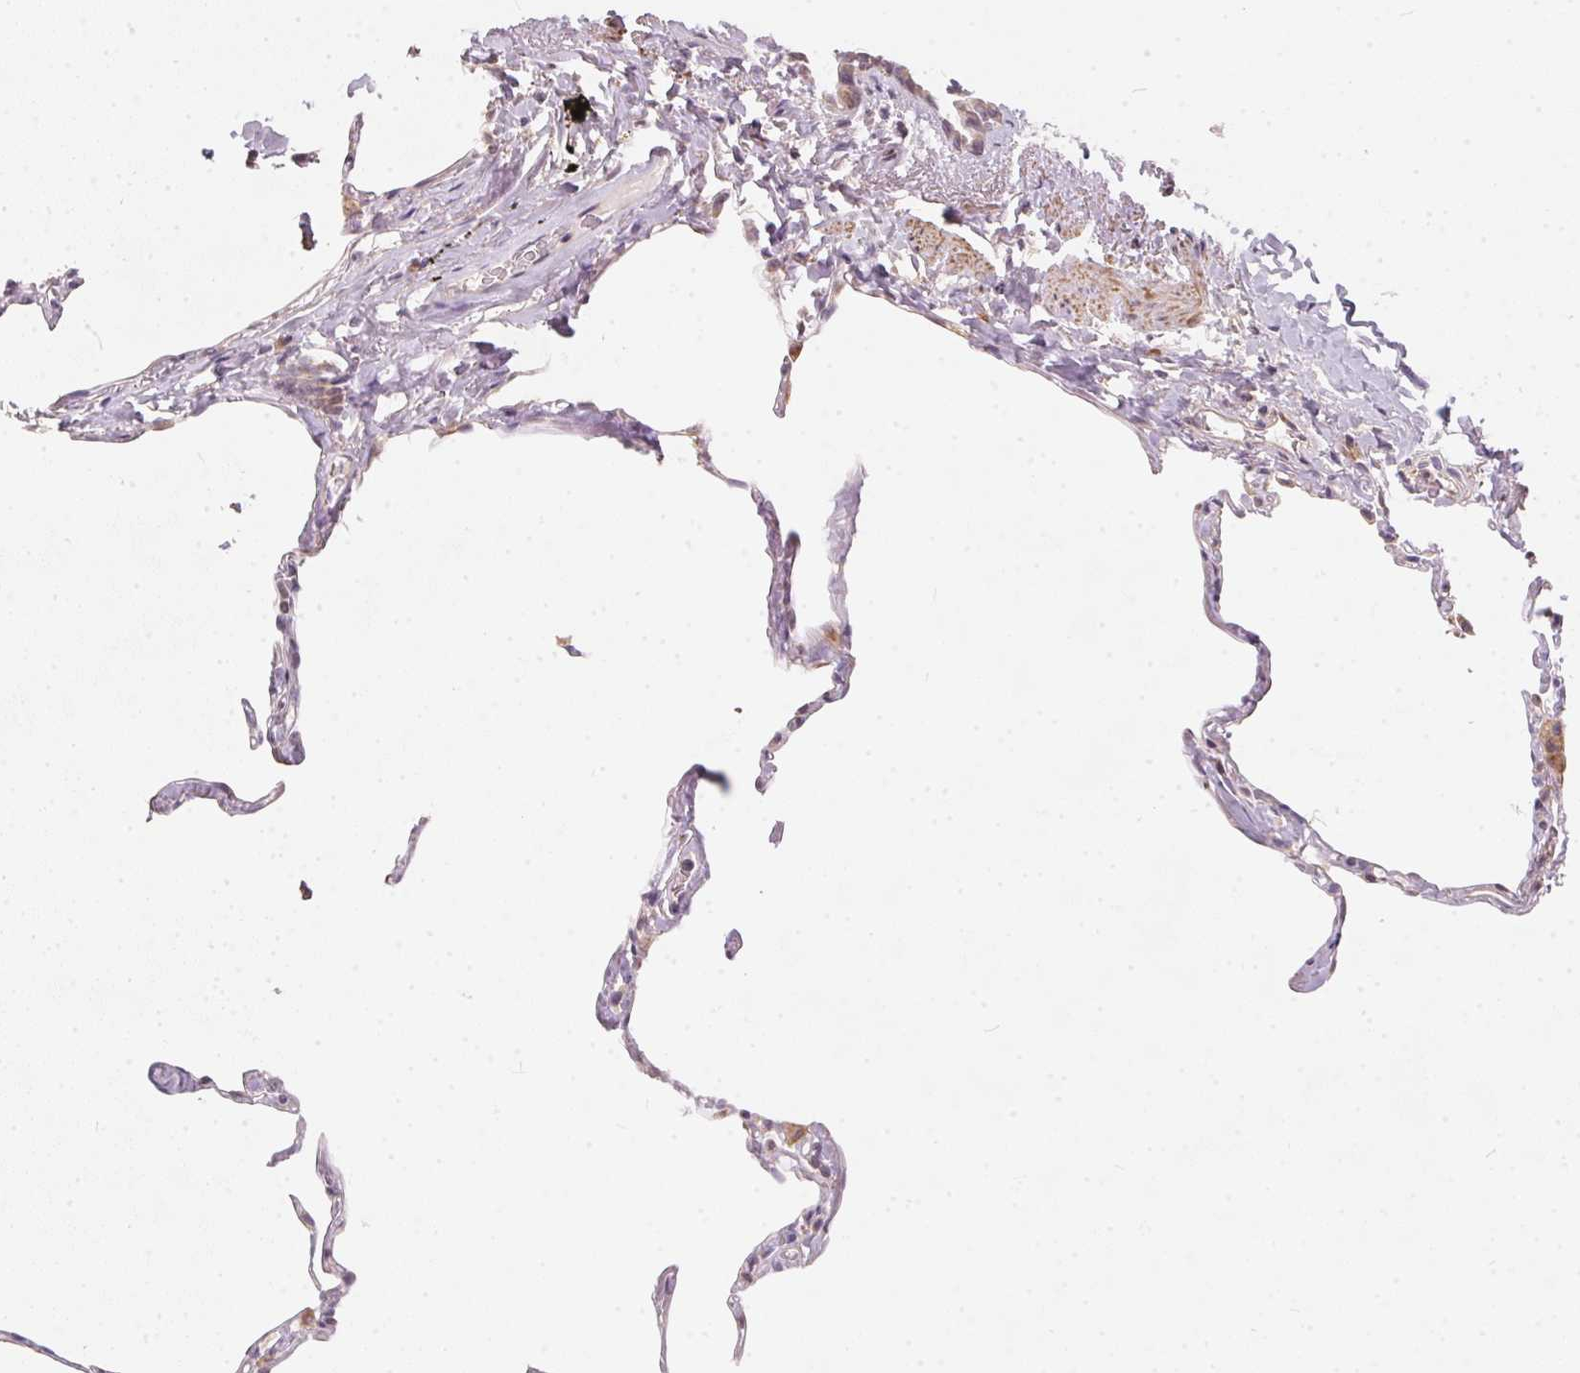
{"staining": {"intensity": "negative", "quantity": "none", "location": "none"}, "tissue": "lung", "cell_type": "Alveolar cells", "image_type": "normal", "snomed": [{"axis": "morphology", "description": "Normal tissue, NOS"}, {"axis": "topography", "description": "Lung"}], "caption": "High power microscopy photomicrograph of an immunohistochemistry (IHC) histopathology image of benign lung, revealing no significant staining in alveolar cells.", "gene": "VWA5B2", "patient": {"sex": "male", "age": 65}}